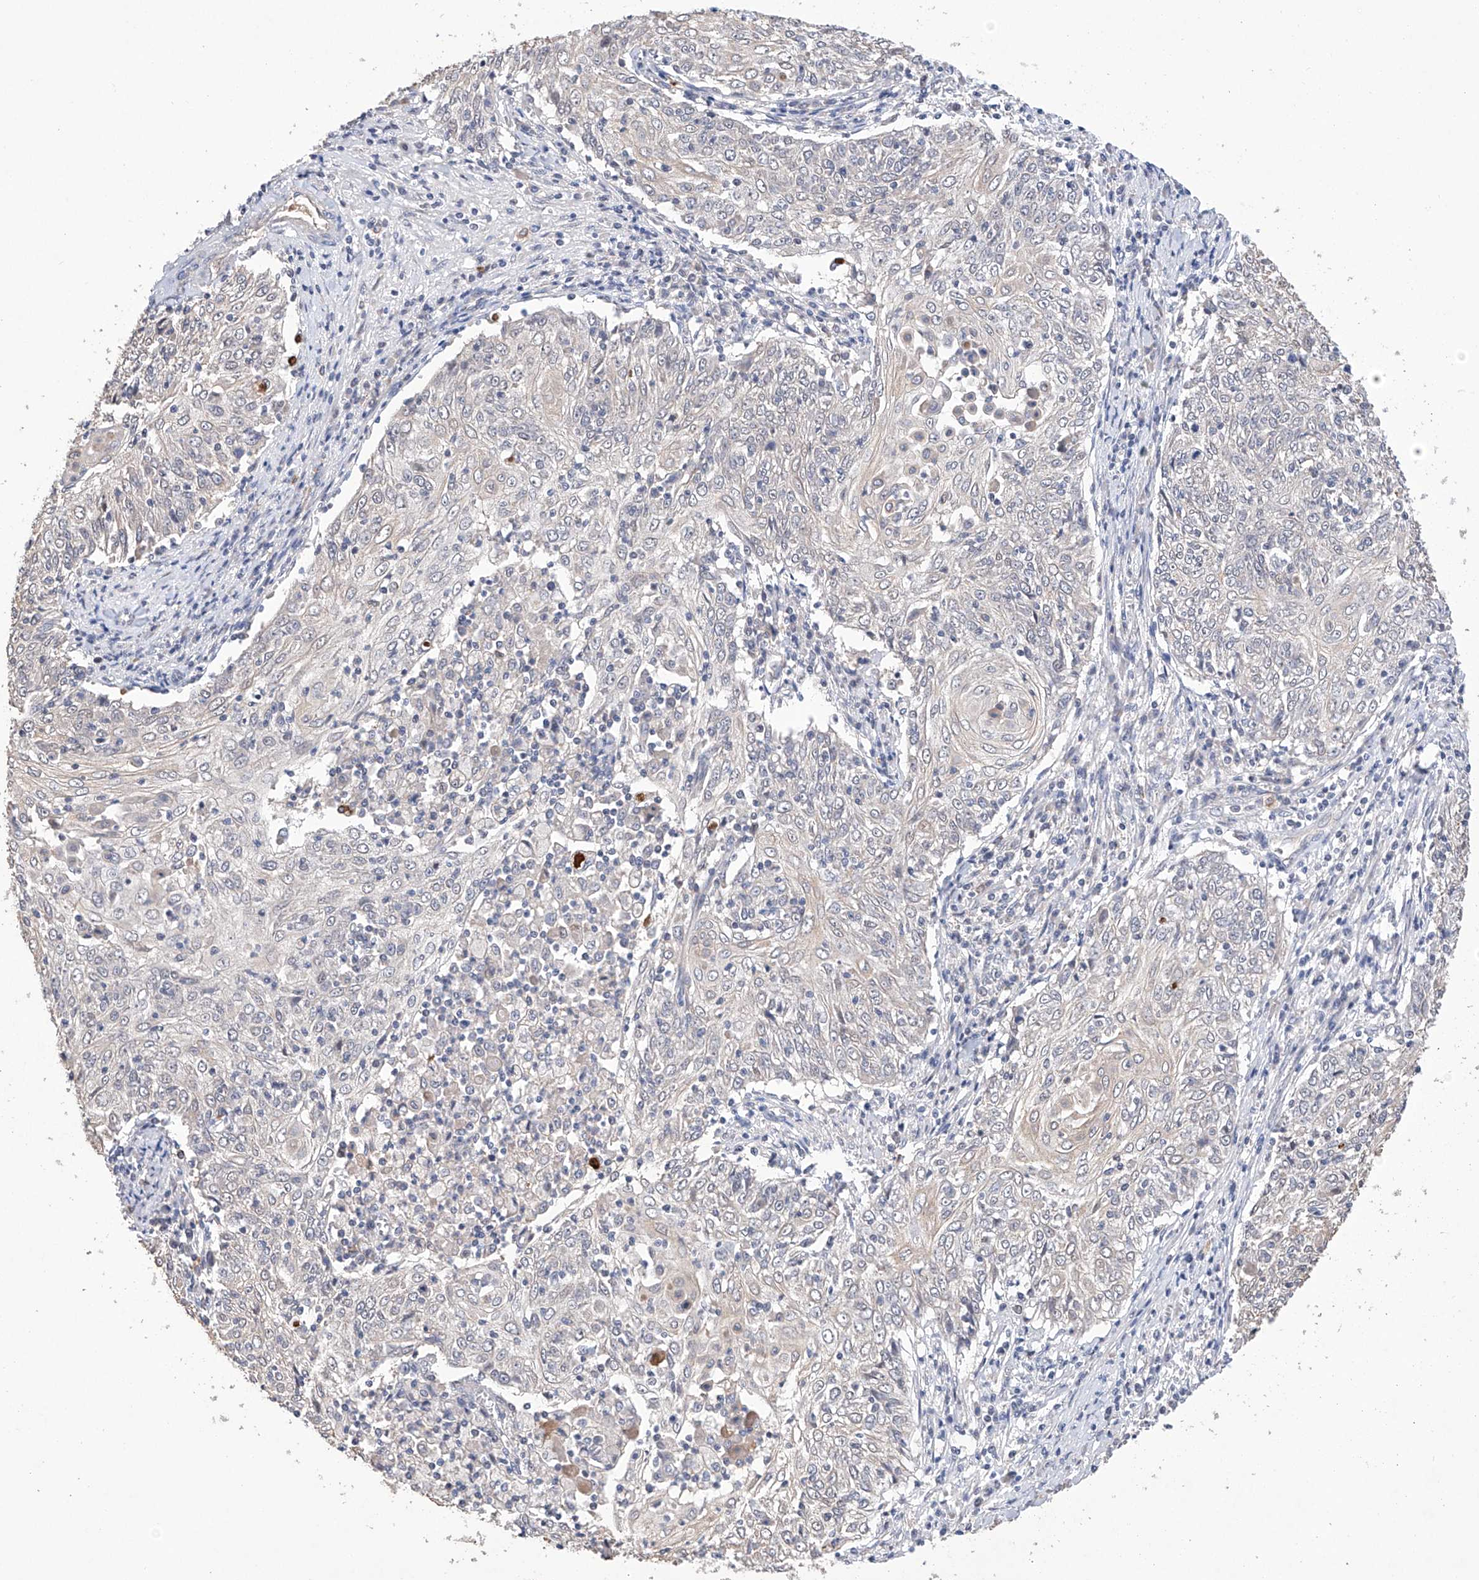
{"staining": {"intensity": "weak", "quantity": "<25%", "location": "cytoplasmic/membranous"}, "tissue": "cervical cancer", "cell_type": "Tumor cells", "image_type": "cancer", "snomed": [{"axis": "morphology", "description": "Squamous cell carcinoma, NOS"}, {"axis": "topography", "description": "Cervix"}], "caption": "Immunohistochemical staining of cervical squamous cell carcinoma reveals no significant positivity in tumor cells.", "gene": "AFG1L", "patient": {"sex": "female", "age": 48}}